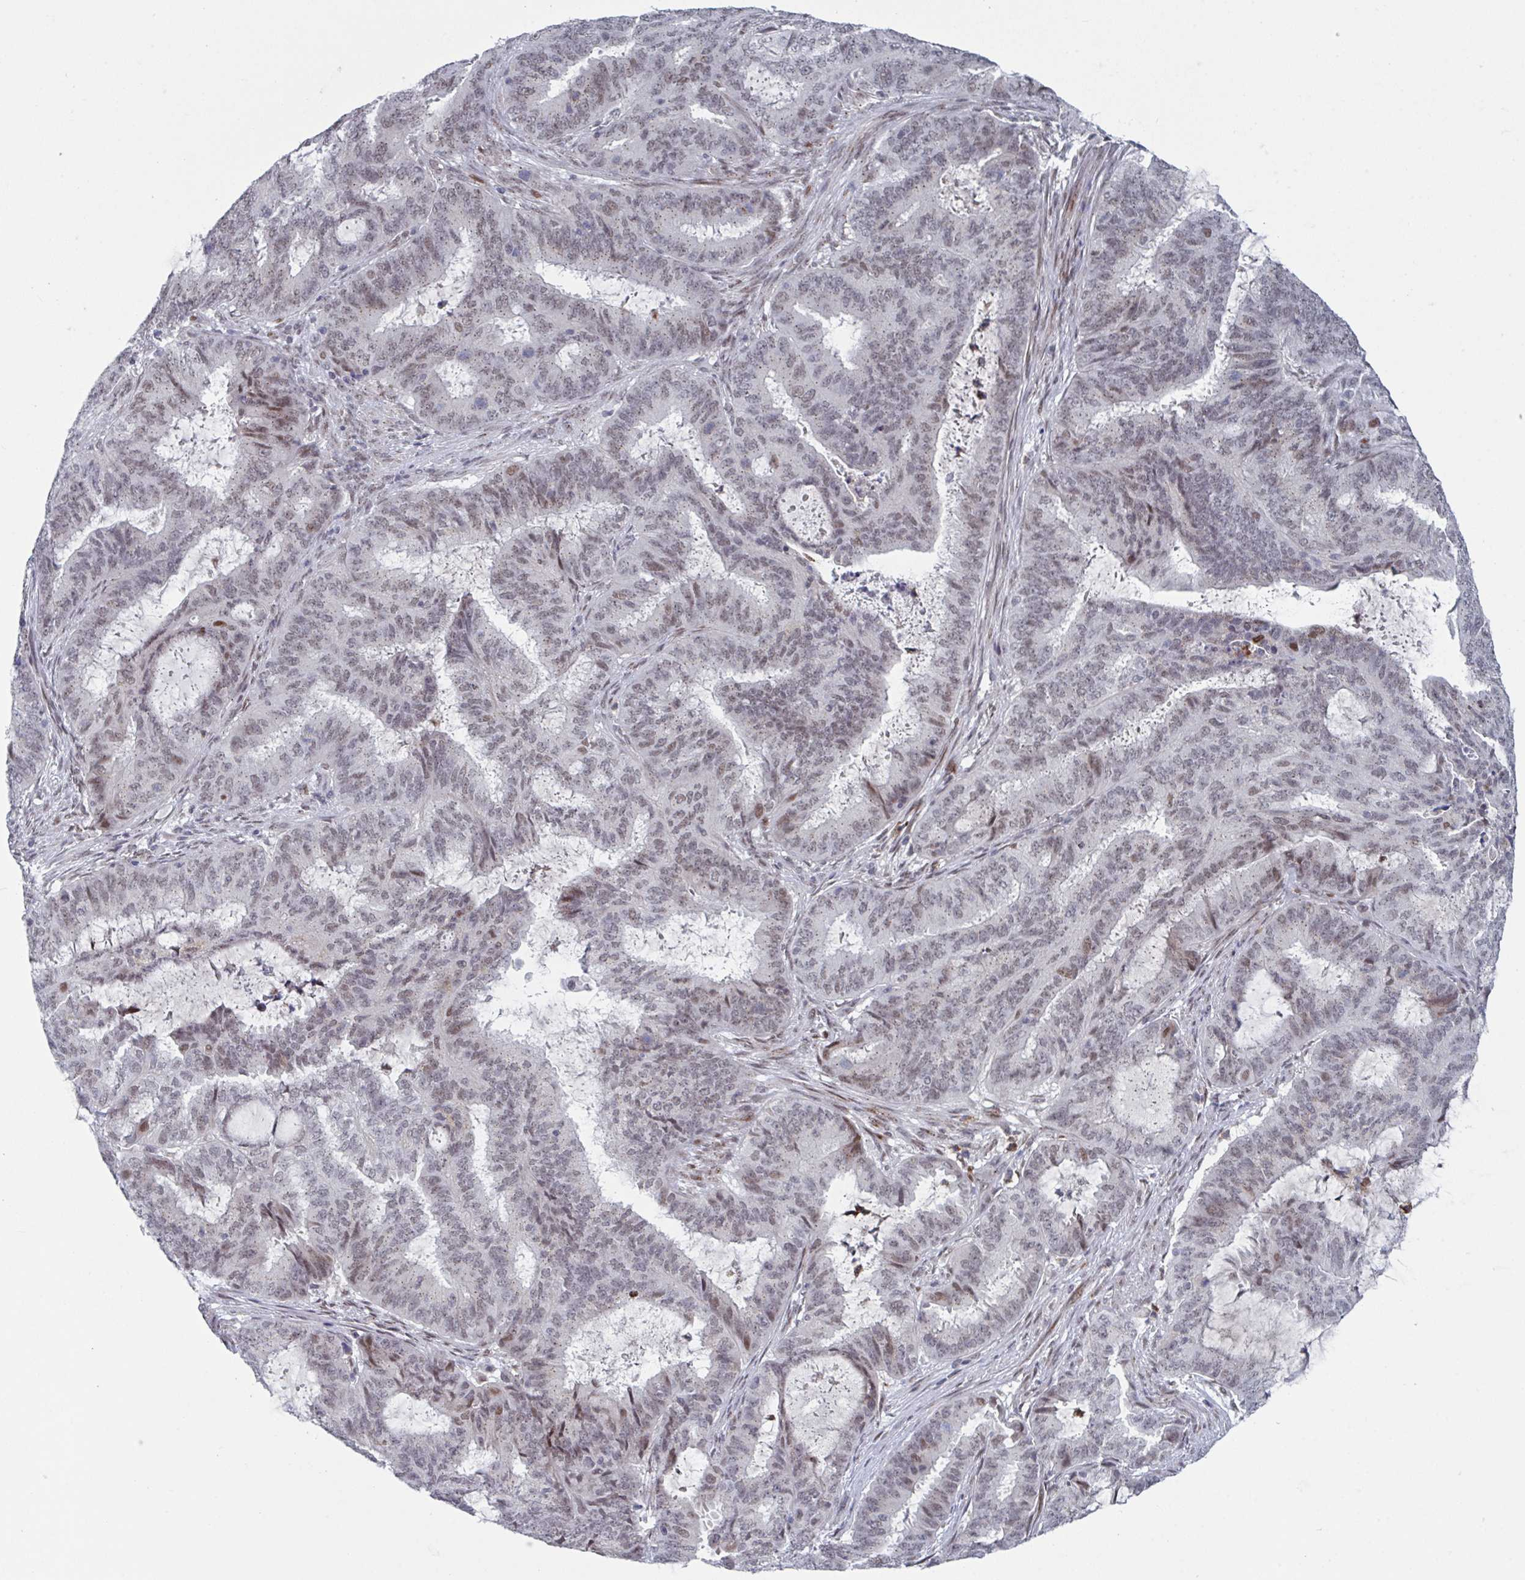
{"staining": {"intensity": "moderate", "quantity": "25%-75%", "location": "nuclear"}, "tissue": "endometrial cancer", "cell_type": "Tumor cells", "image_type": "cancer", "snomed": [{"axis": "morphology", "description": "Adenocarcinoma, NOS"}, {"axis": "topography", "description": "Endometrium"}], "caption": "Endometrial cancer (adenocarcinoma) stained with a brown dye displays moderate nuclear positive expression in approximately 25%-75% of tumor cells.", "gene": "RNF212", "patient": {"sex": "female", "age": 51}}